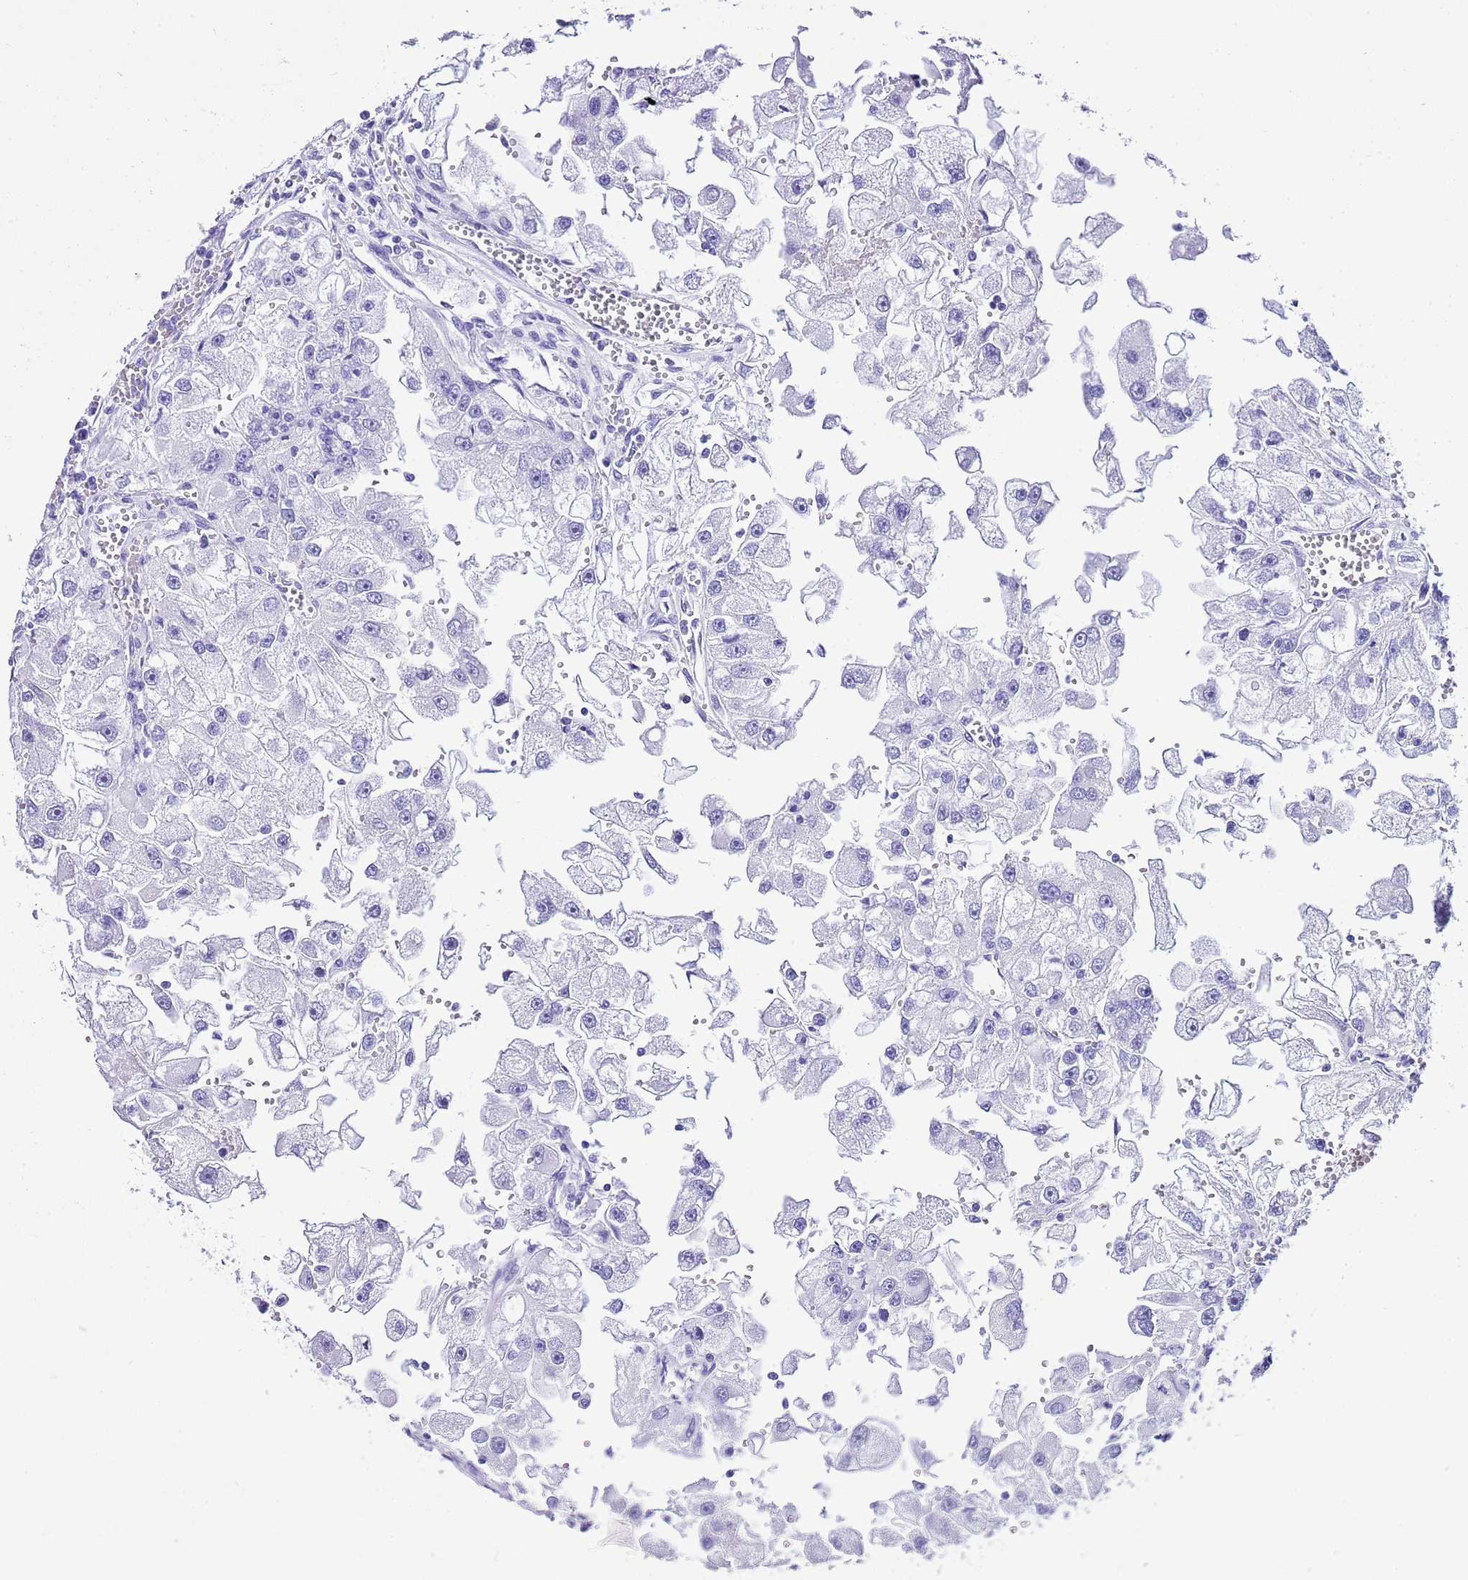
{"staining": {"intensity": "negative", "quantity": "none", "location": "none"}, "tissue": "renal cancer", "cell_type": "Tumor cells", "image_type": "cancer", "snomed": [{"axis": "morphology", "description": "Adenocarcinoma, NOS"}, {"axis": "topography", "description": "Kidney"}], "caption": "Micrograph shows no protein positivity in tumor cells of renal cancer tissue.", "gene": "KCNC1", "patient": {"sex": "male", "age": 63}}